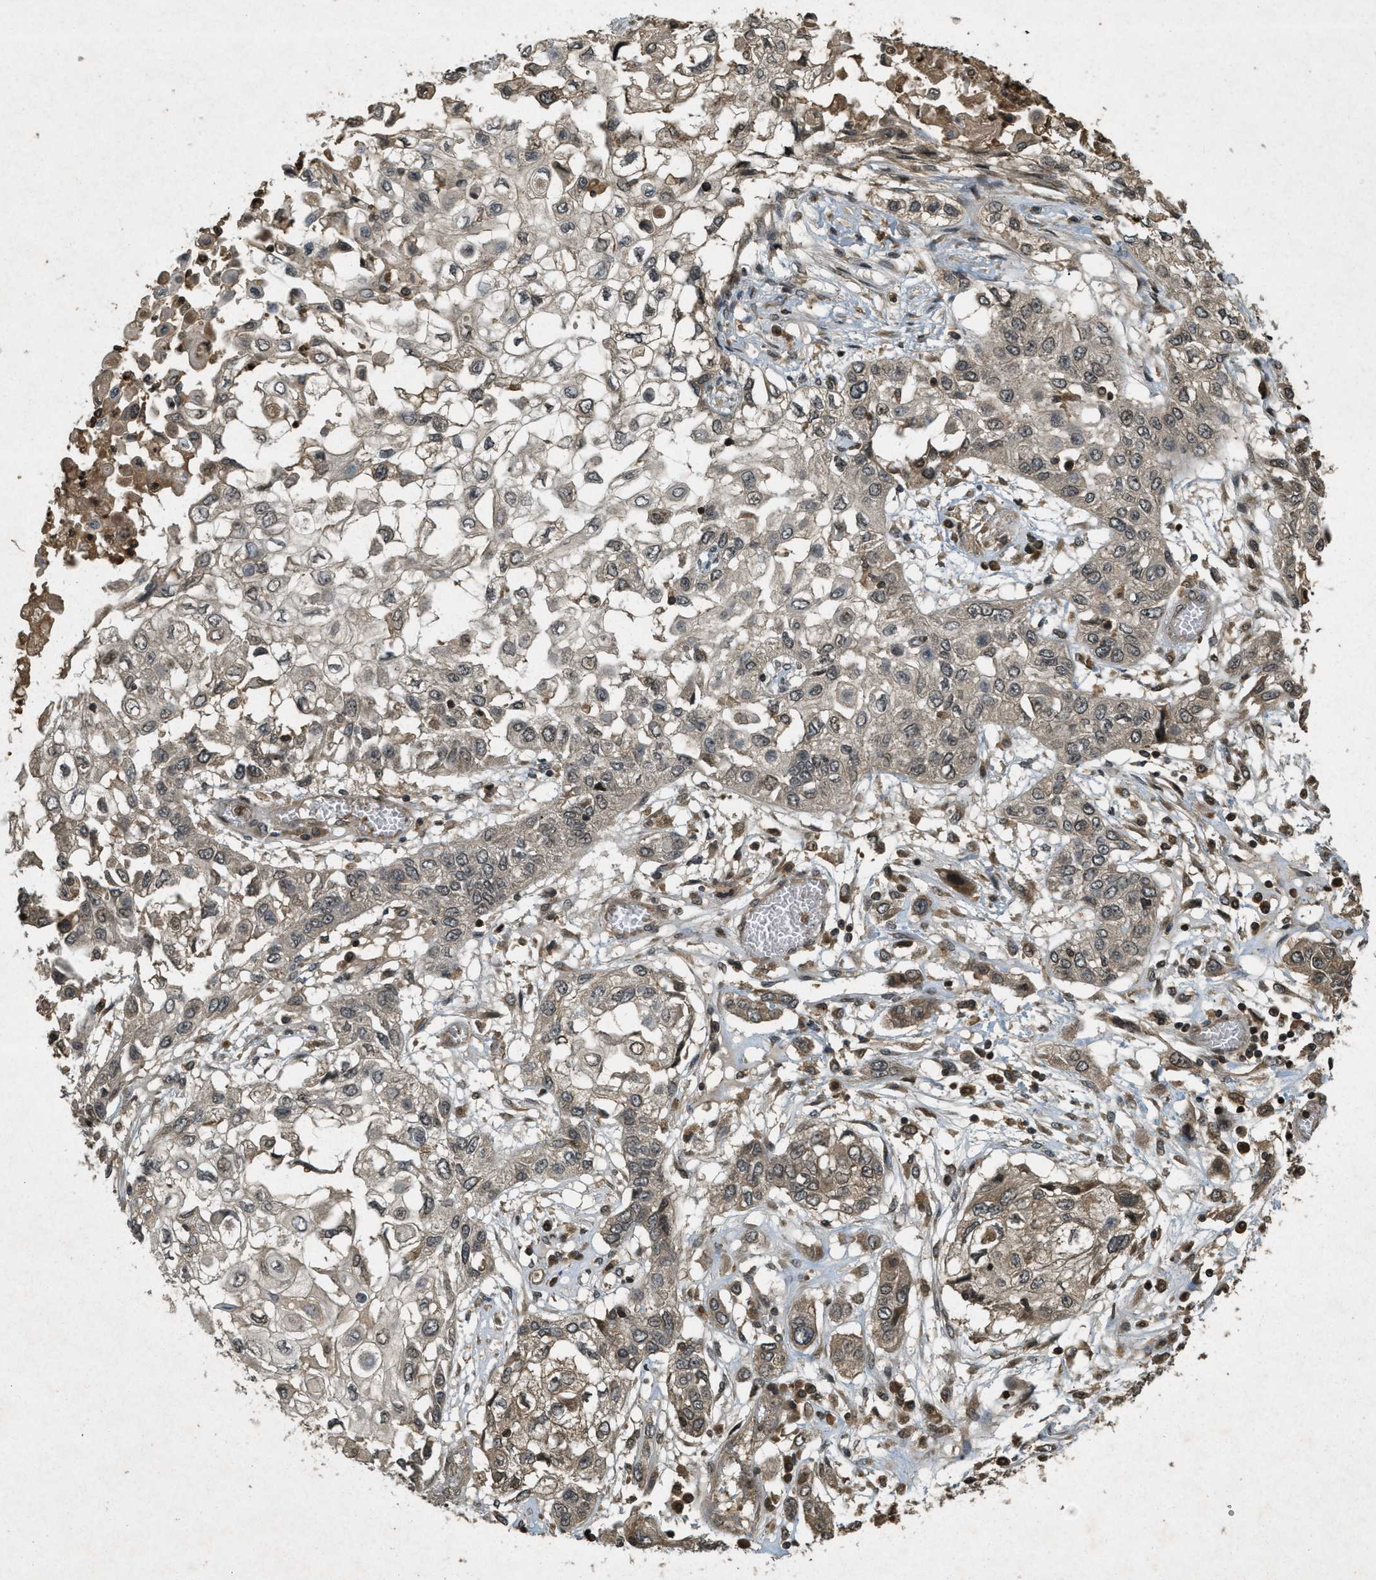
{"staining": {"intensity": "moderate", "quantity": ">75%", "location": "cytoplasmic/membranous"}, "tissue": "lung cancer", "cell_type": "Tumor cells", "image_type": "cancer", "snomed": [{"axis": "morphology", "description": "Squamous cell carcinoma, NOS"}, {"axis": "topography", "description": "Lung"}], "caption": "Lung squamous cell carcinoma tissue shows moderate cytoplasmic/membranous staining in about >75% of tumor cells, visualized by immunohistochemistry. (DAB (3,3'-diaminobenzidine) = brown stain, brightfield microscopy at high magnification).", "gene": "ATG7", "patient": {"sex": "male", "age": 71}}